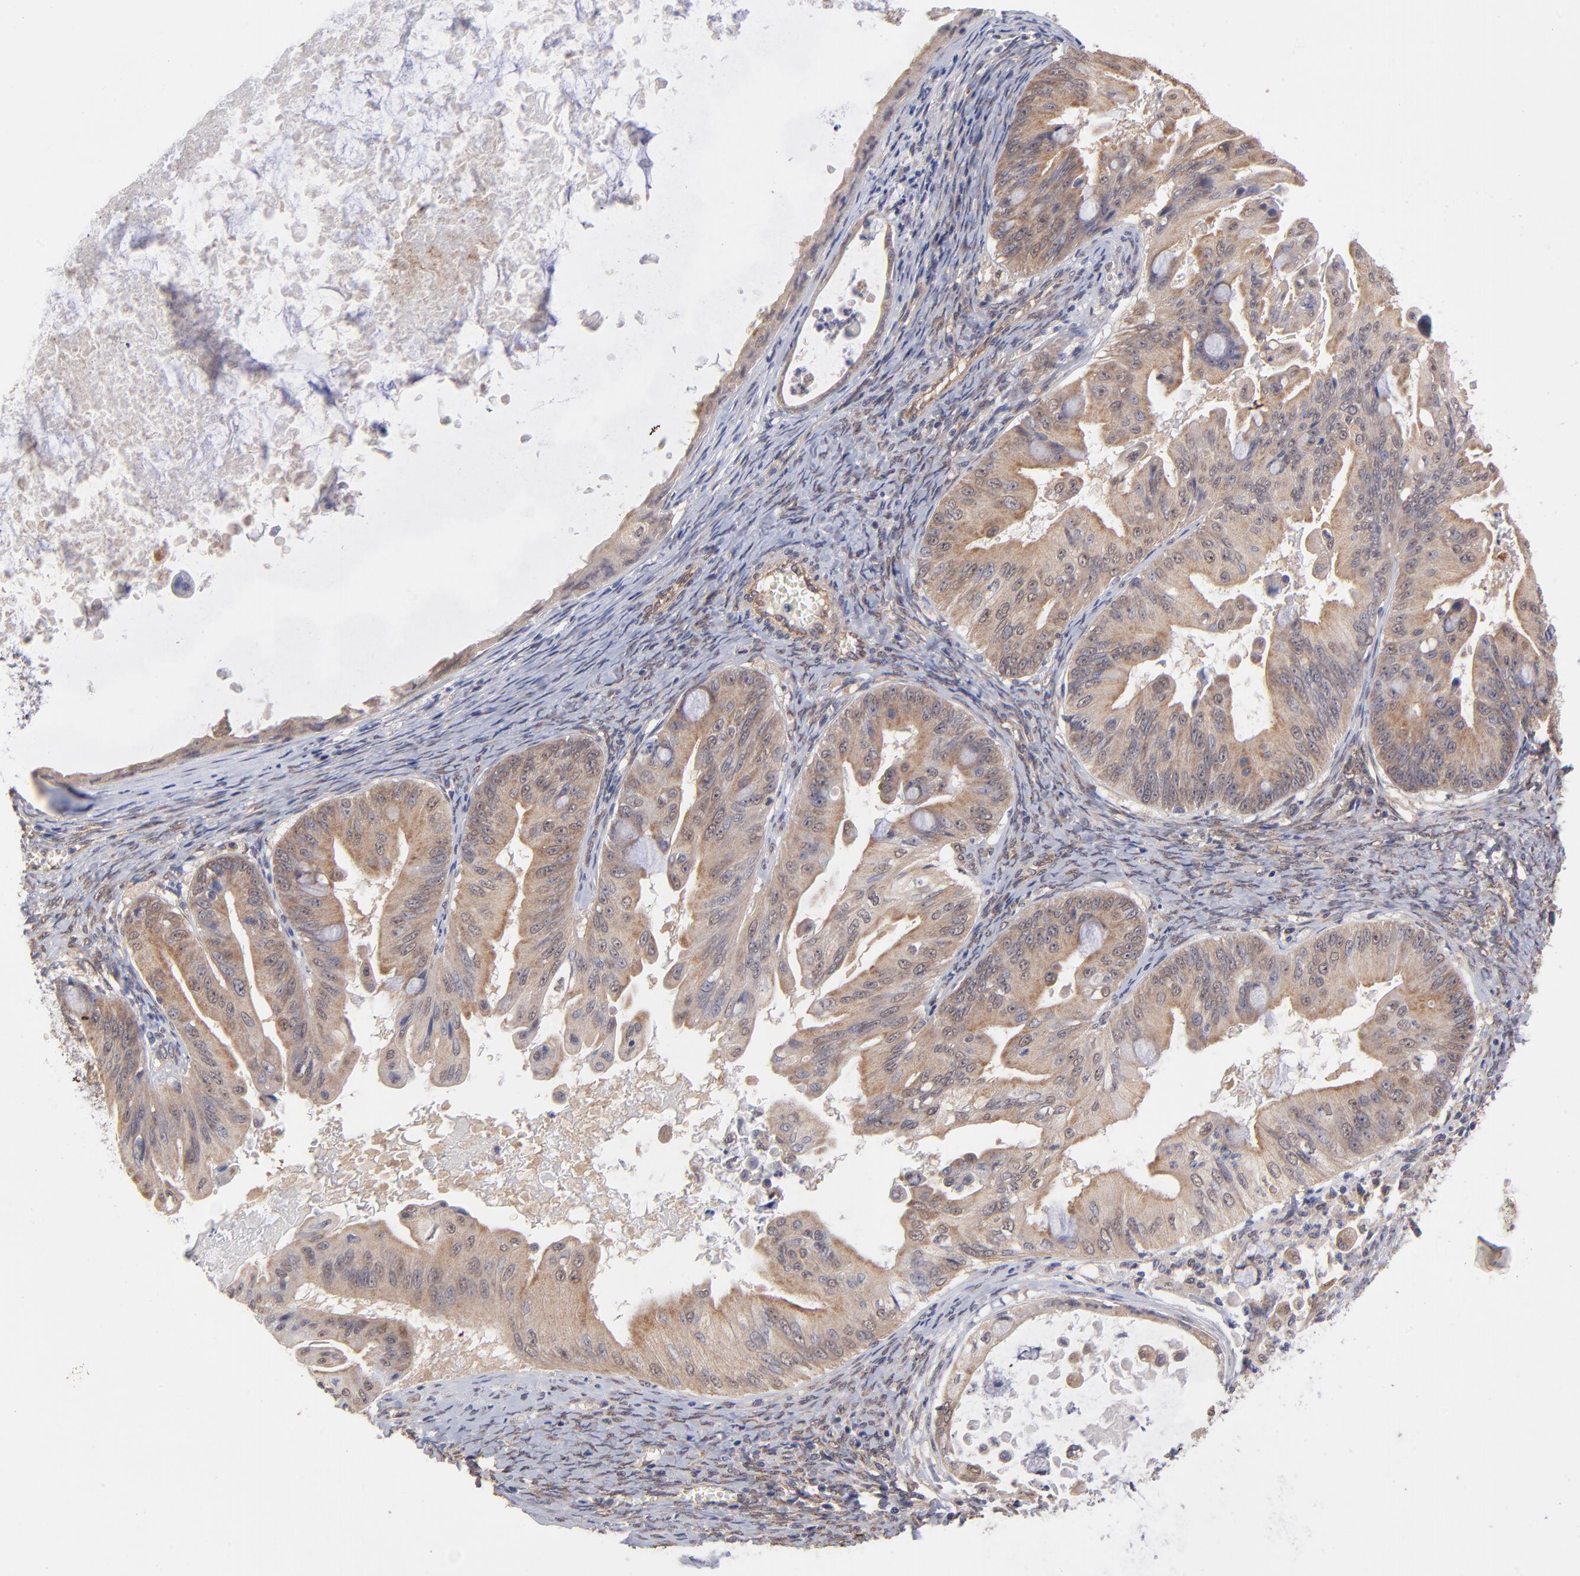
{"staining": {"intensity": "moderate", "quantity": ">75%", "location": "cytoplasmic/membranous"}, "tissue": "ovarian cancer", "cell_type": "Tumor cells", "image_type": "cancer", "snomed": [{"axis": "morphology", "description": "Cystadenocarcinoma, mucinous, NOS"}, {"axis": "topography", "description": "Ovary"}], "caption": "A photomicrograph of ovarian mucinous cystadenocarcinoma stained for a protein demonstrates moderate cytoplasmic/membranous brown staining in tumor cells.", "gene": "UBE2H", "patient": {"sex": "female", "age": 37}}